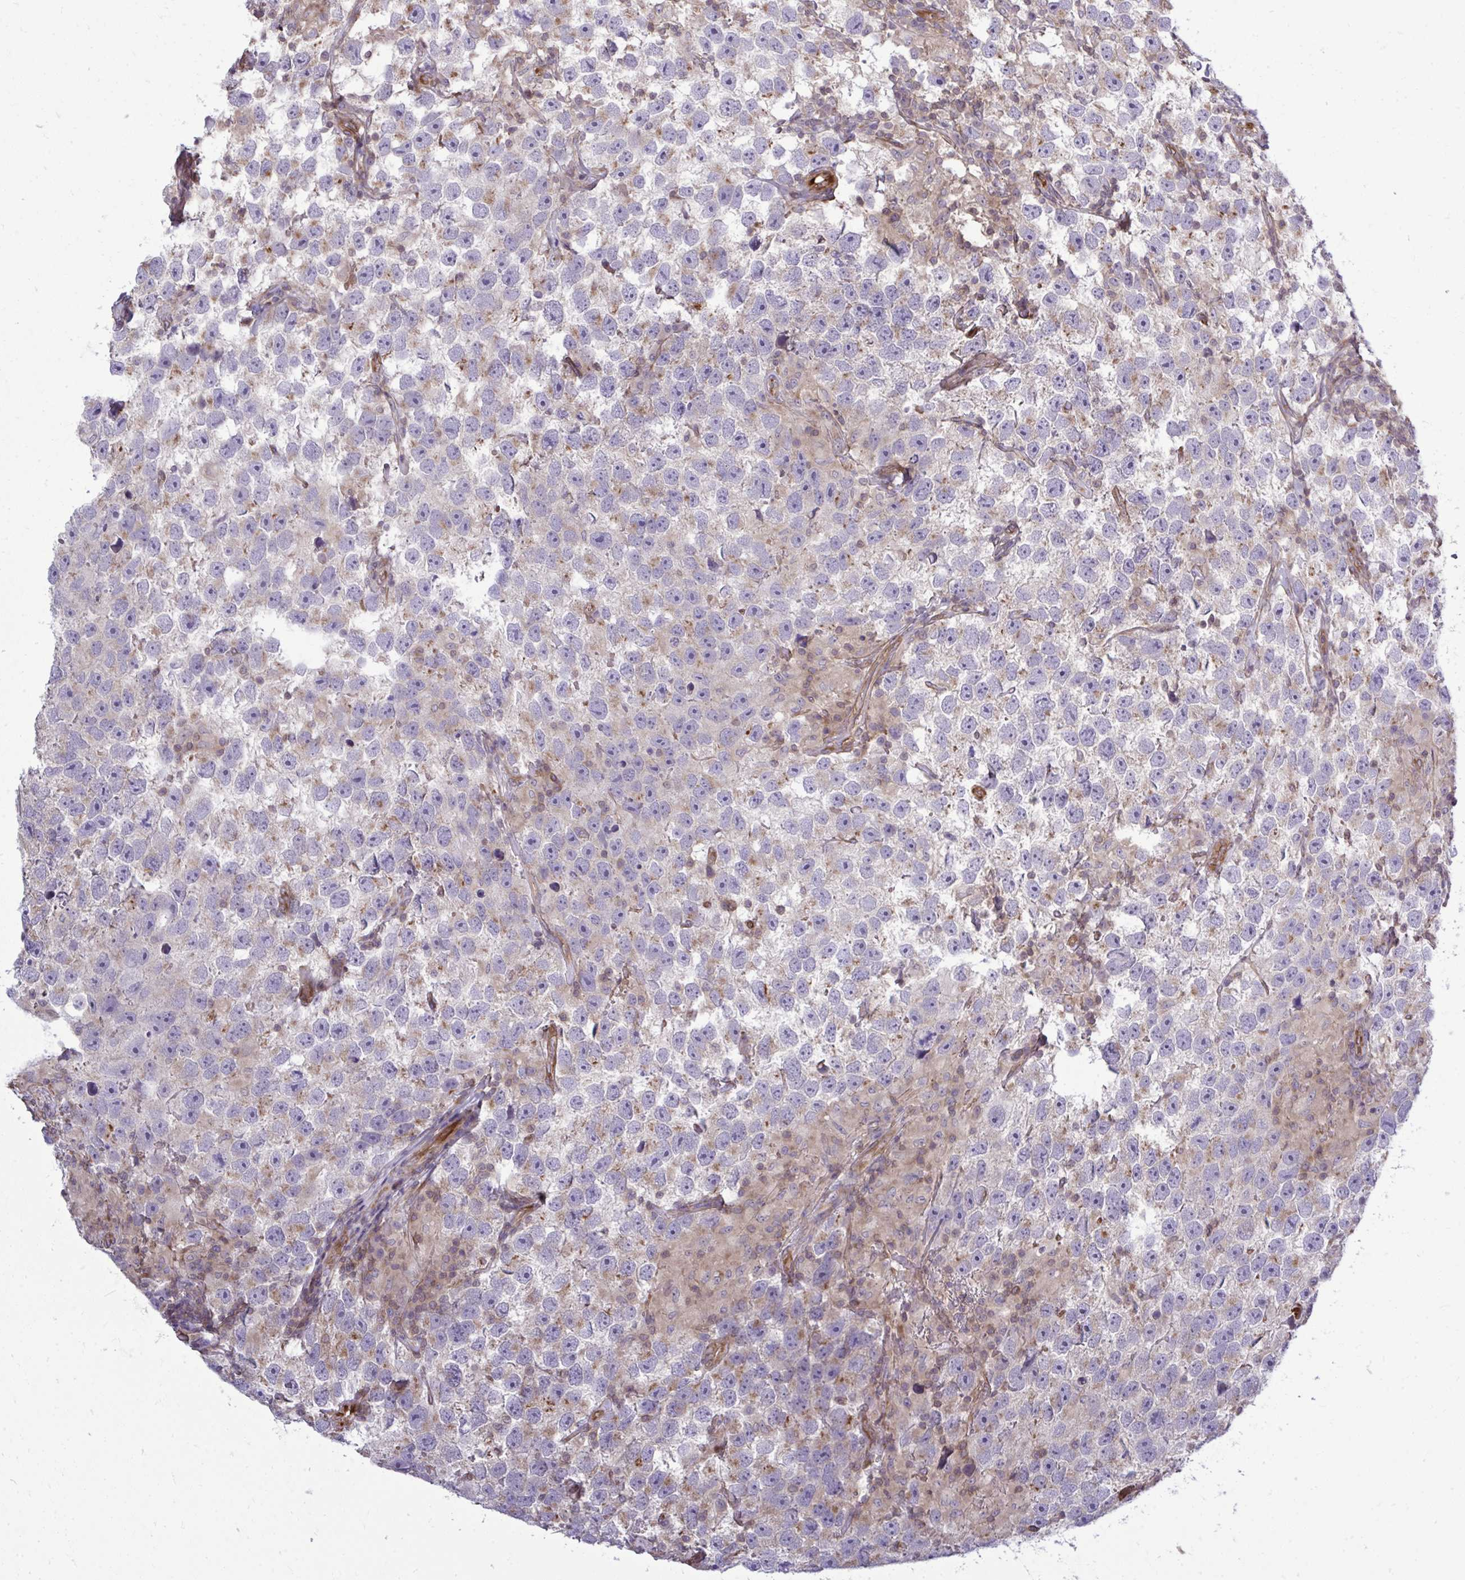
{"staining": {"intensity": "weak", "quantity": "25%-75%", "location": "cytoplasmic/membranous"}, "tissue": "testis cancer", "cell_type": "Tumor cells", "image_type": "cancer", "snomed": [{"axis": "morphology", "description": "Seminoma, NOS"}, {"axis": "topography", "description": "Testis"}], "caption": "Seminoma (testis) stained with a protein marker displays weak staining in tumor cells.", "gene": "FUT10", "patient": {"sex": "male", "age": 26}}